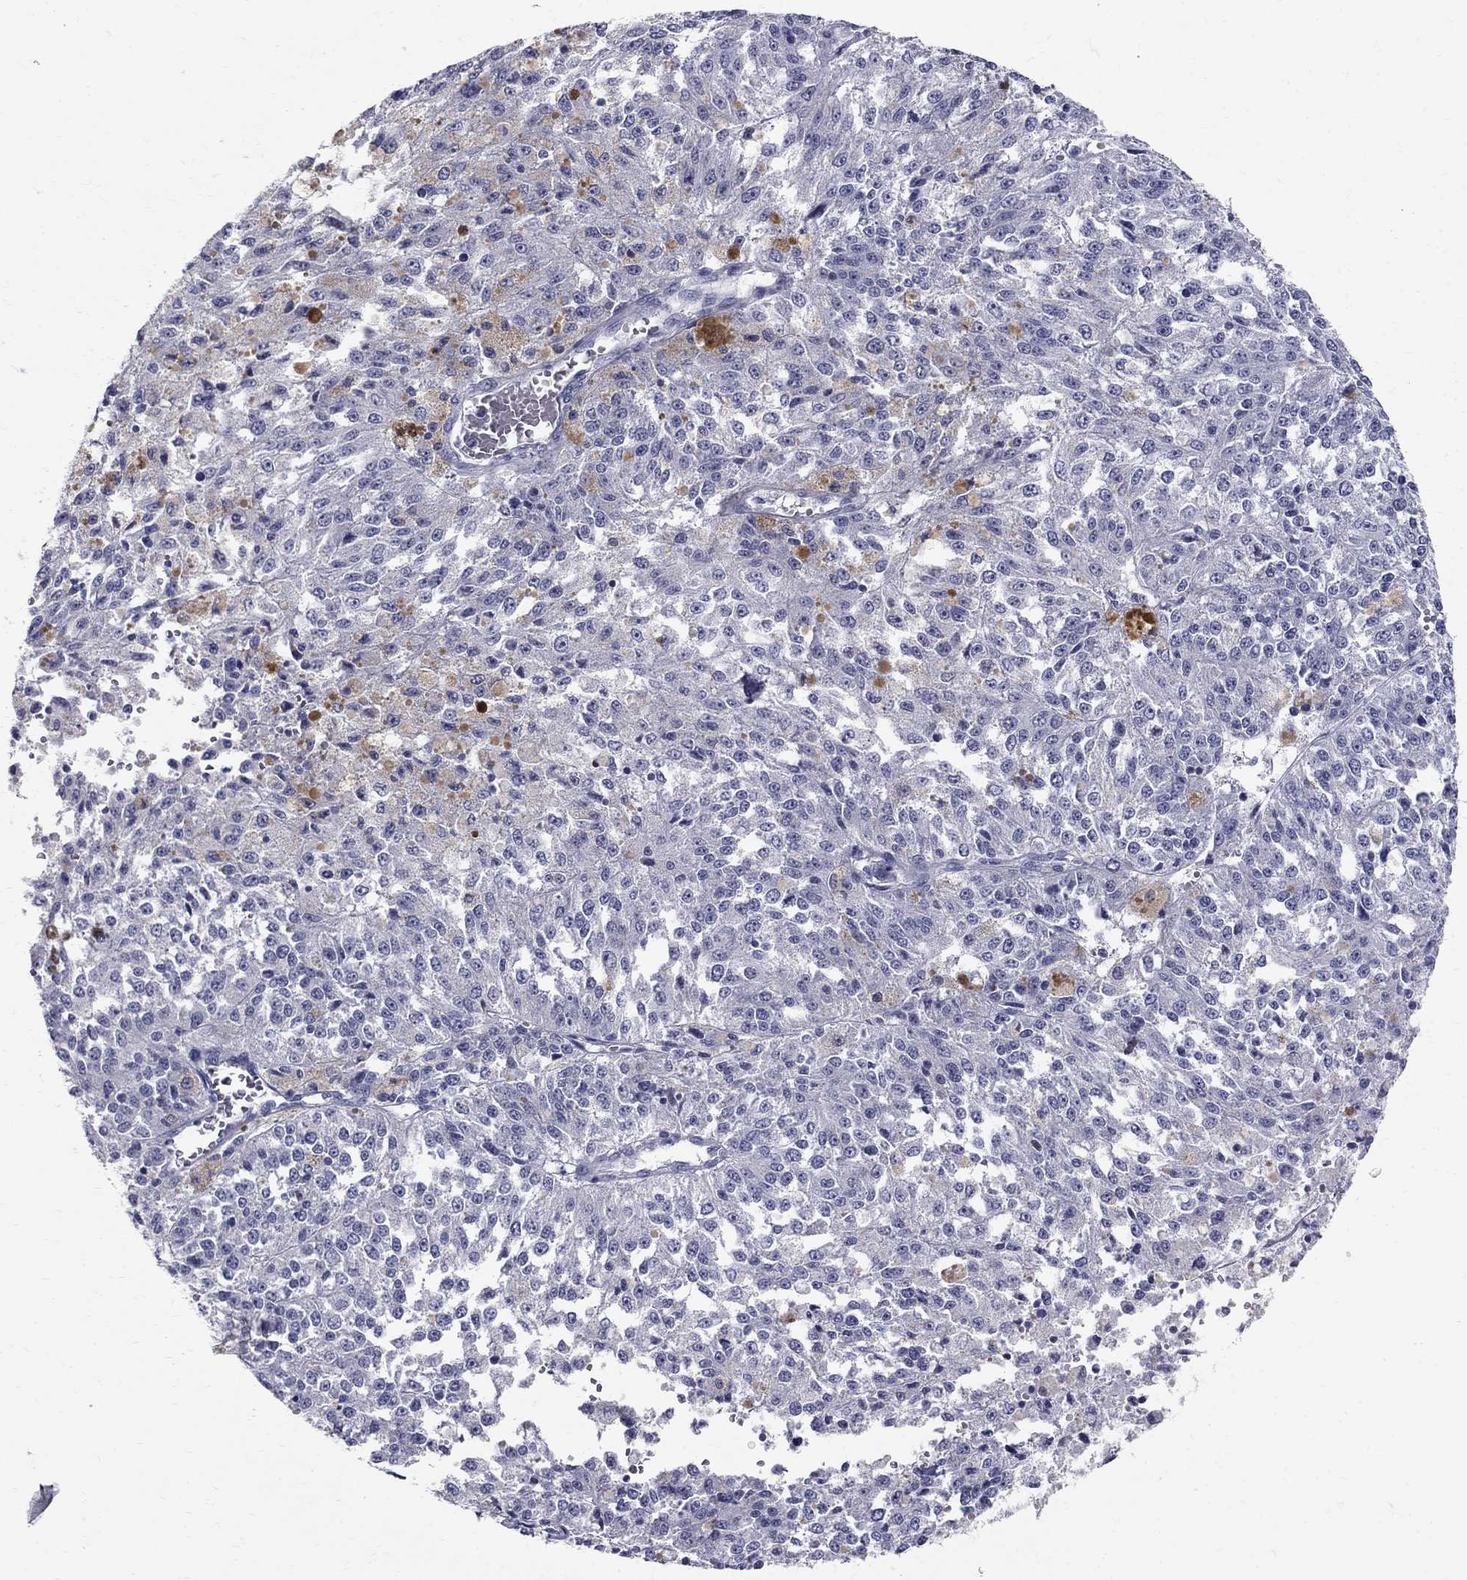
{"staining": {"intensity": "negative", "quantity": "none", "location": "none"}, "tissue": "melanoma", "cell_type": "Tumor cells", "image_type": "cancer", "snomed": [{"axis": "morphology", "description": "Malignant melanoma, Metastatic site"}, {"axis": "topography", "description": "Lymph node"}], "caption": "Melanoma was stained to show a protein in brown. There is no significant expression in tumor cells. (Brightfield microscopy of DAB (3,3'-diaminobenzidine) immunohistochemistry at high magnification).", "gene": "TP53TG5", "patient": {"sex": "female", "age": 64}}